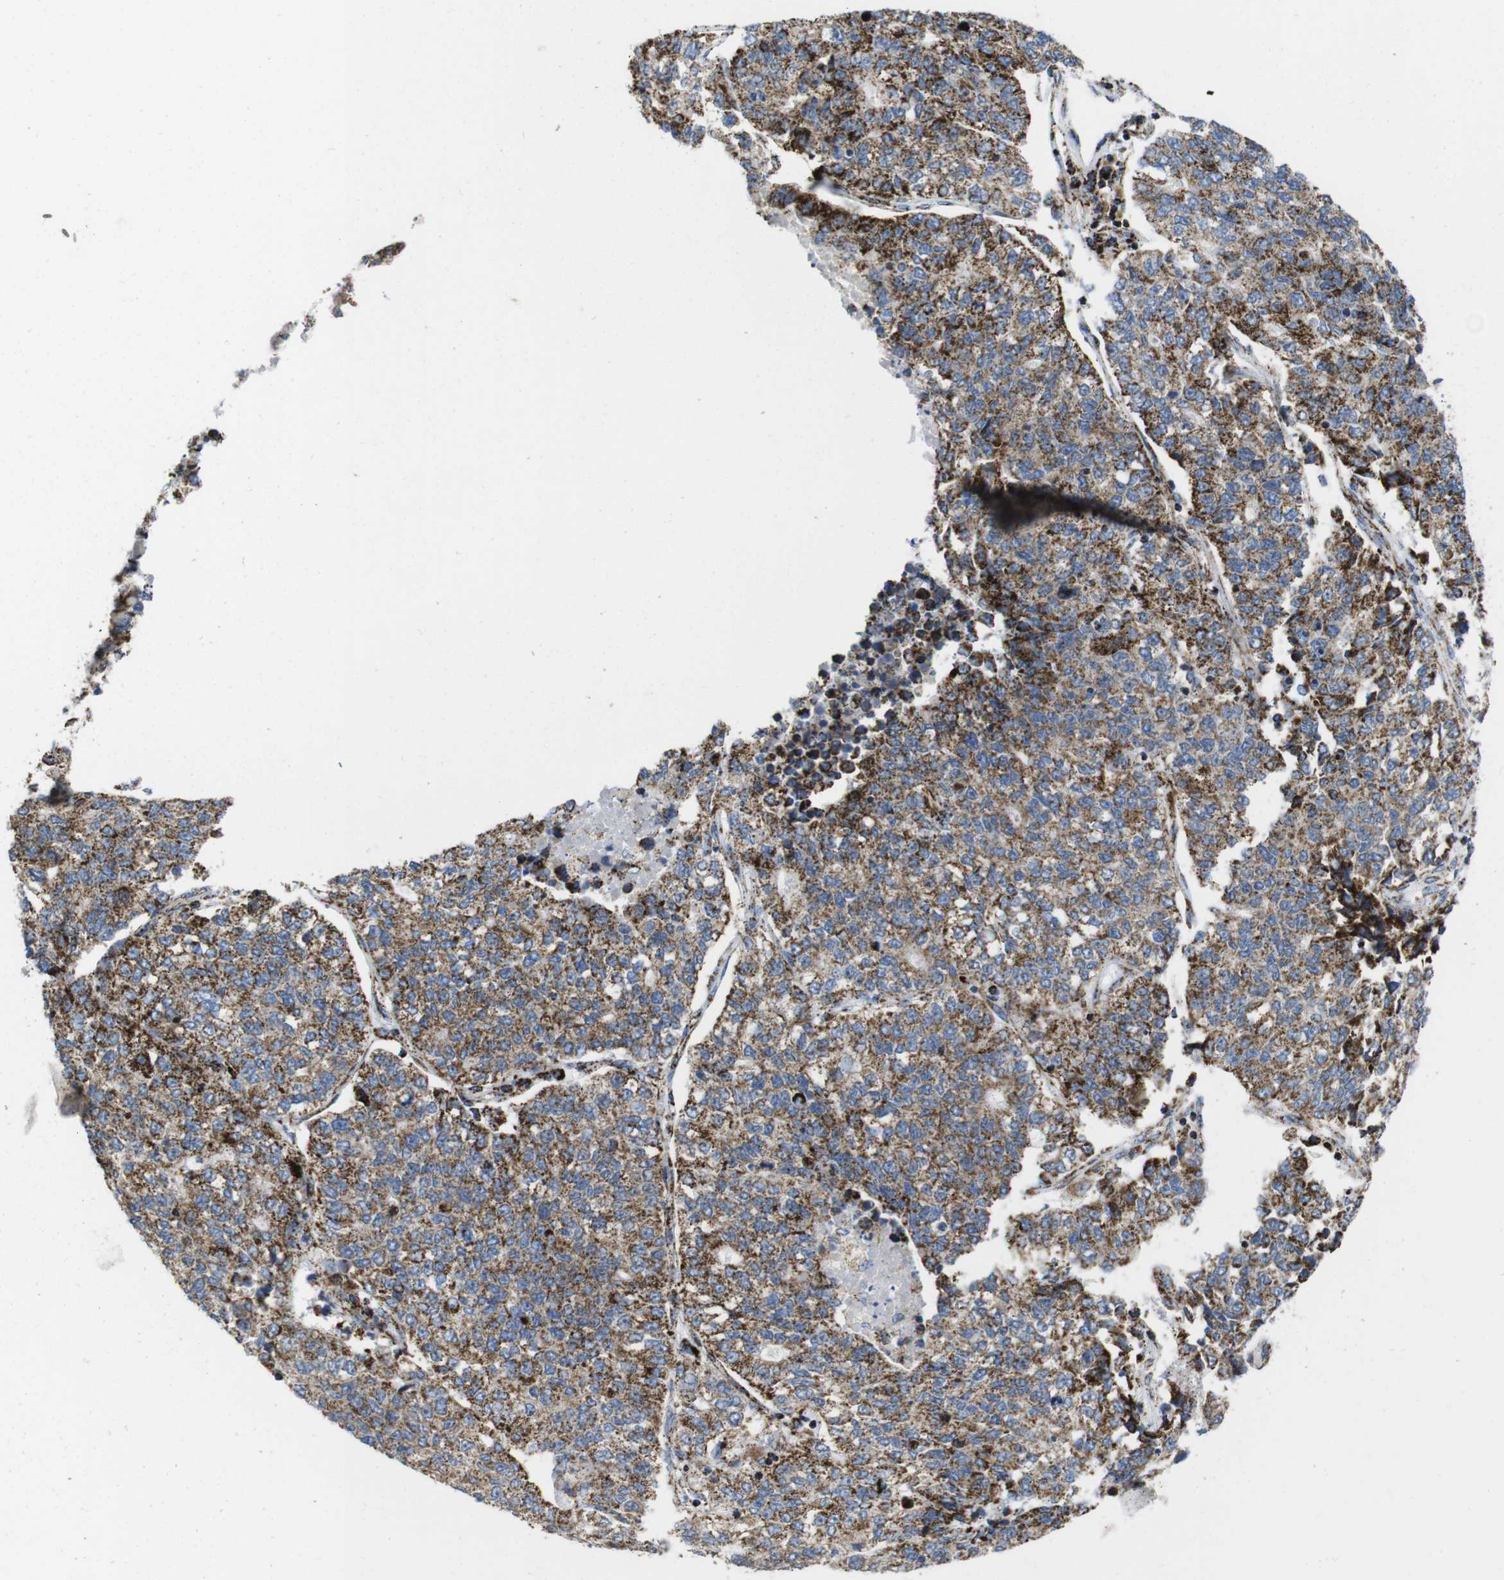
{"staining": {"intensity": "moderate", "quantity": ">75%", "location": "cytoplasmic/membranous"}, "tissue": "lung cancer", "cell_type": "Tumor cells", "image_type": "cancer", "snomed": [{"axis": "morphology", "description": "Adenocarcinoma, NOS"}, {"axis": "topography", "description": "Lung"}], "caption": "High-power microscopy captured an immunohistochemistry image of adenocarcinoma (lung), revealing moderate cytoplasmic/membranous expression in approximately >75% of tumor cells. The staining is performed using DAB brown chromogen to label protein expression. The nuclei are counter-stained blue using hematoxylin.", "gene": "TMEM192", "patient": {"sex": "male", "age": 49}}